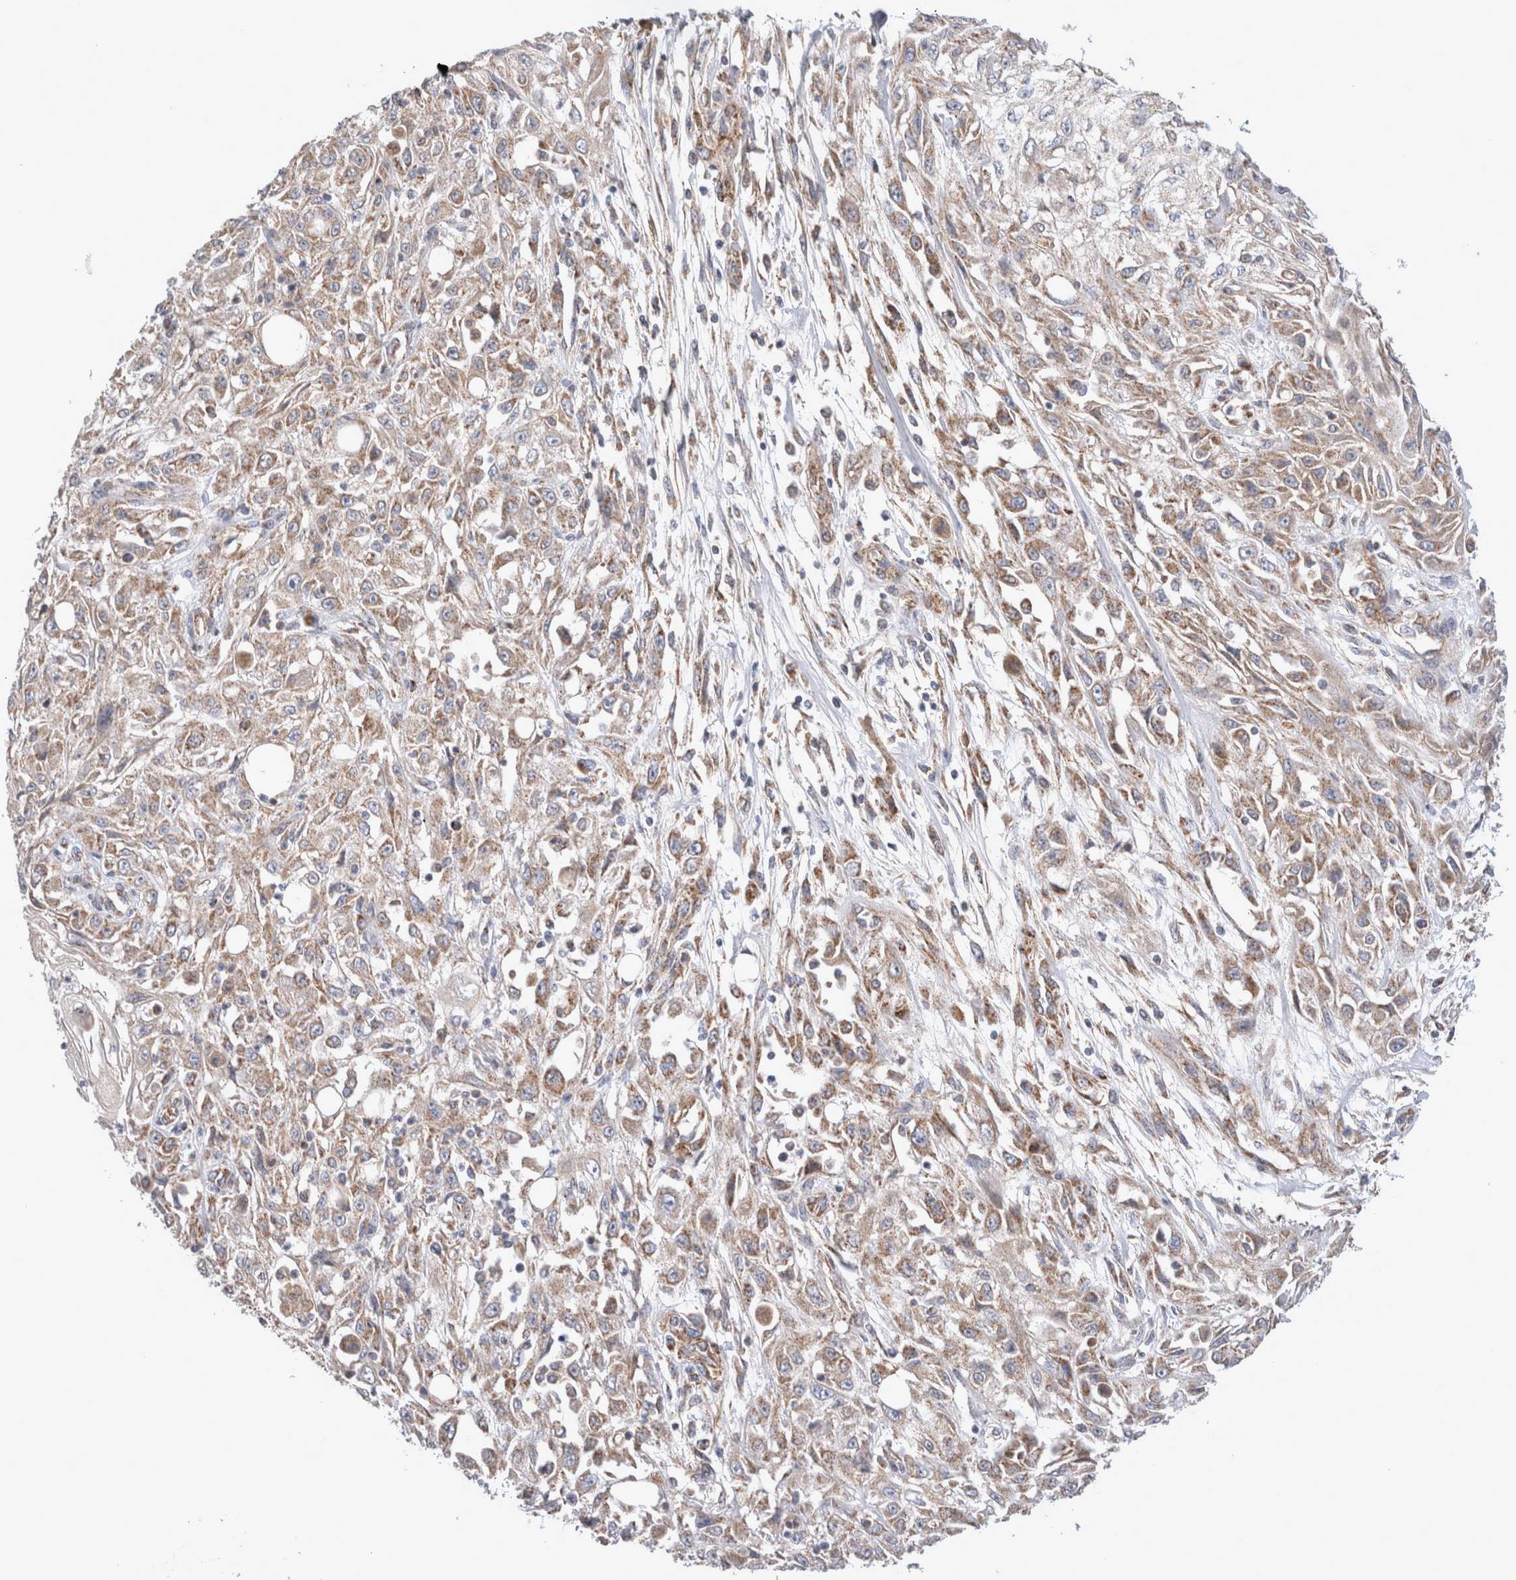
{"staining": {"intensity": "moderate", "quantity": "25%-75%", "location": "cytoplasmic/membranous"}, "tissue": "skin cancer", "cell_type": "Tumor cells", "image_type": "cancer", "snomed": [{"axis": "morphology", "description": "Squamous cell carcinoma, NOS"}, {"axis": "morphology", "description": "Squamous cell carcinoma, metastatic, NOS"}, {"axis": "topography", "description": "Skin"}, {"axis": "topography", "description": "Lymph node"}], "caption": "This photomicrograph demonstrates immunohistochemistry (IHC) staining of human skin squamous cell carcinoma, with medium moderate cytoplasmic/membranous expression in approximately 25%-75% of tumor cells.", "gene": "MRPS28", "patient": {"sex": "male", "age": 75}}